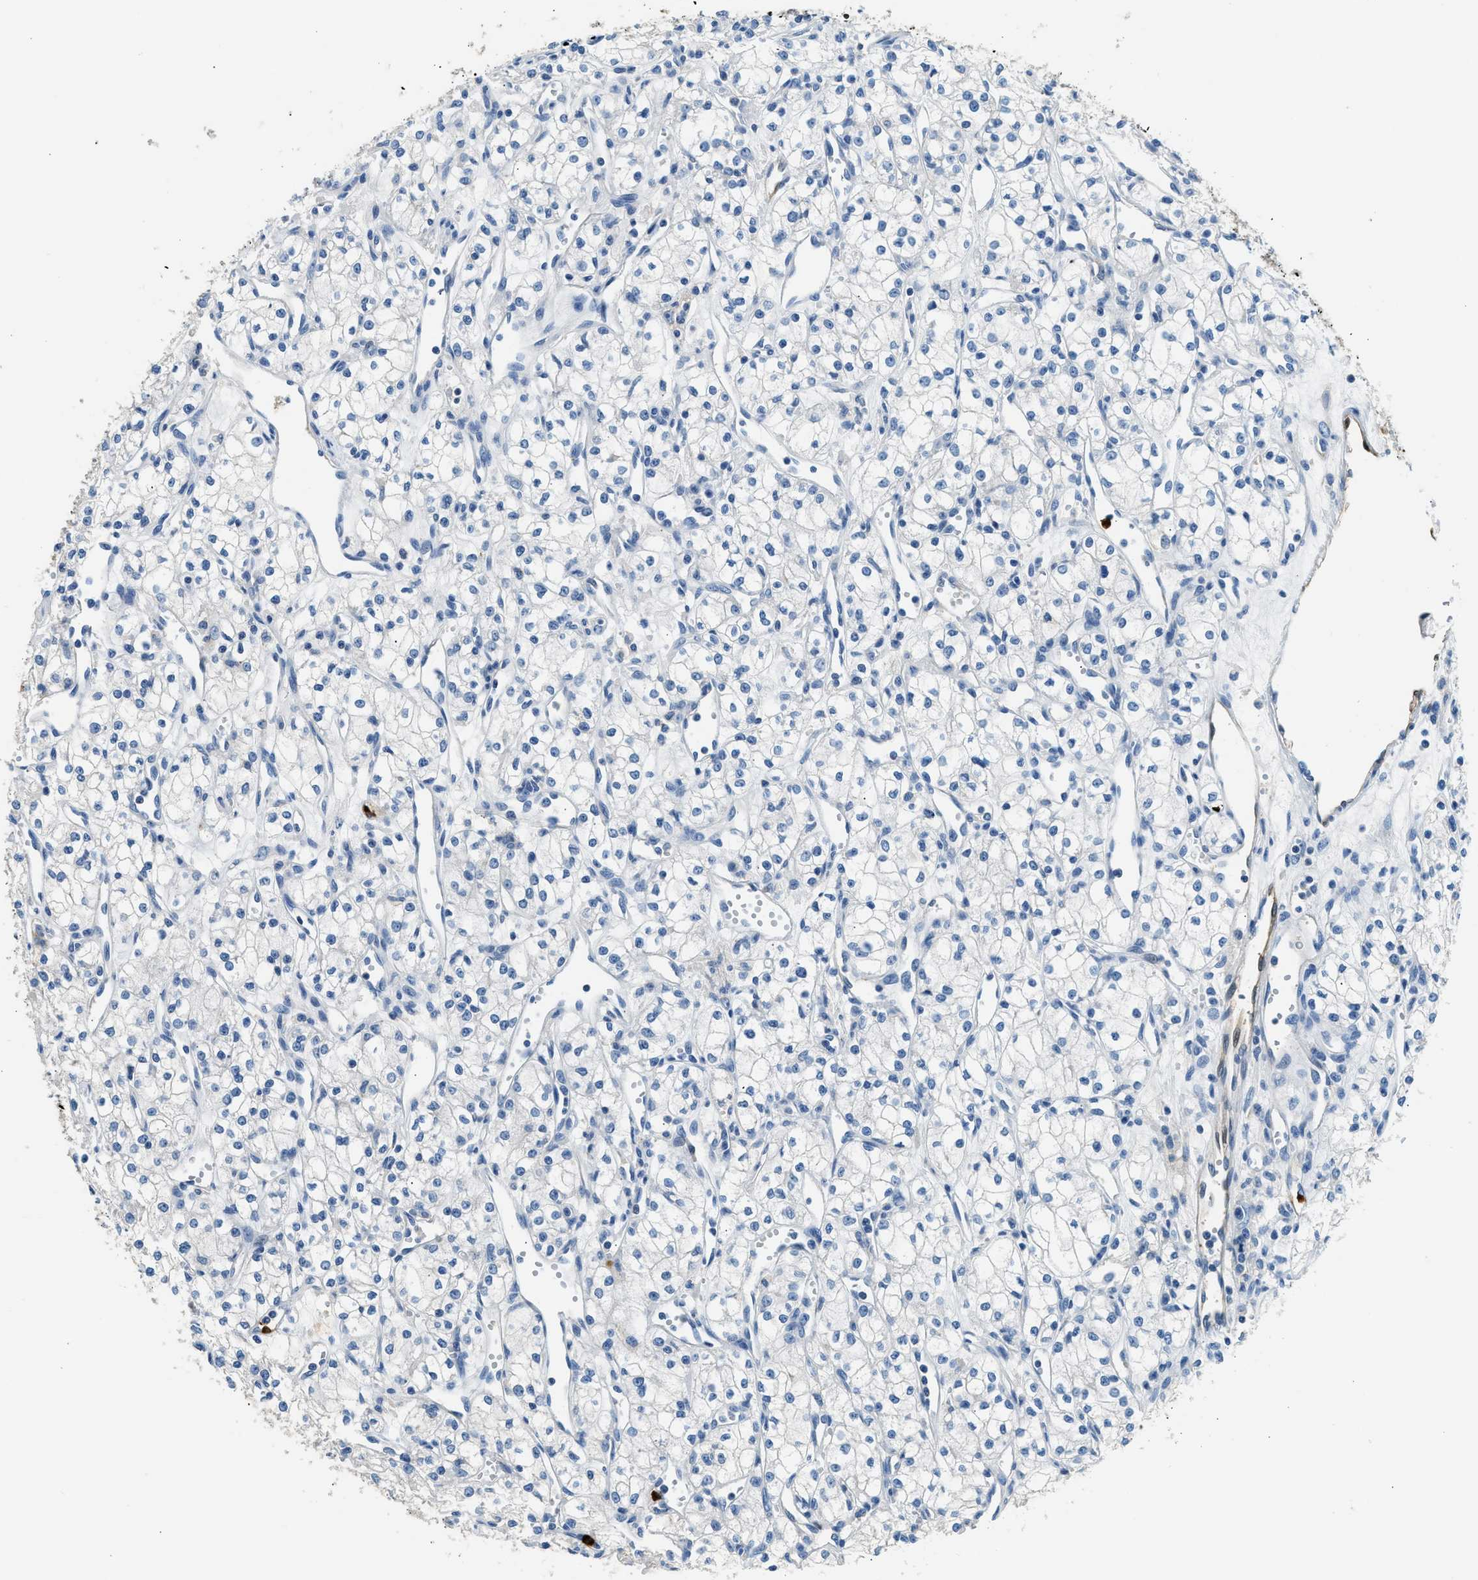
{"staining": {"intensity": "negative", "quantity": "none", "location": "none"}, "tissue": "renal cancer", "cell_type": "Tumor cells", "image_type": "cancer", "snomed": [{"axis": "morphology", "description": "Adenocarcinoma, NOS"}, {"axis": "topography", "description": "Kidney"}], "caption": "DAB (3,3'-diaminobenzidine) immunohistochemical staining of human renal cancer demonstrates no significant positivity in tumor cells.", "gene": "ANXA3", "patient": {"sex": "male", "age": 59}}